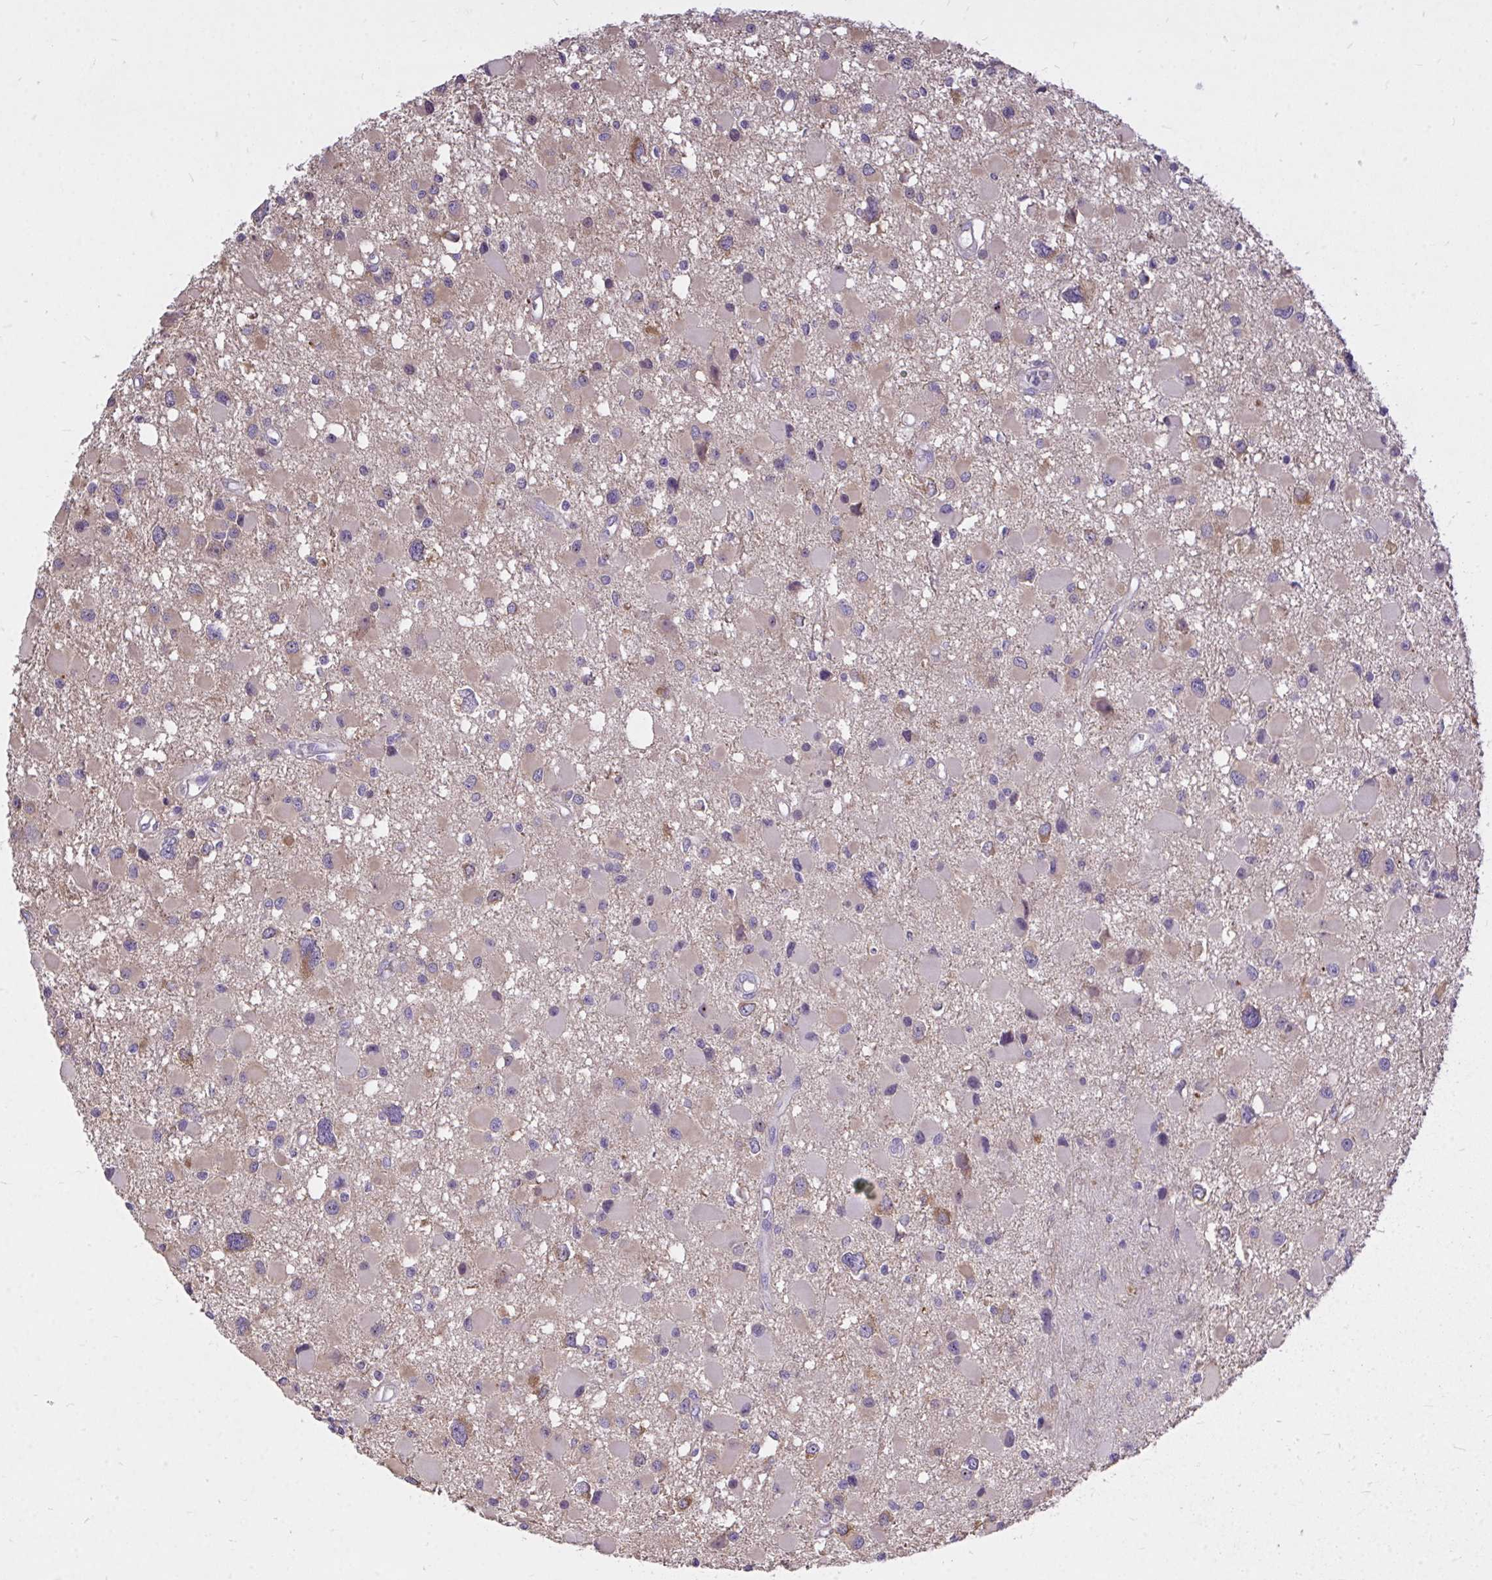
{"staining": {"intensity": "weak", "quantity": "<25%", "location": "cytoplasmic/membranous"}, "tissue": "glioma", "cell_type": "Tumor cells", "image_type": "cancer", "snomed": [{"axis": "morphology", "description": "Glioma, malignant, High grade"}, {"axis": "topography", "description": "Brain"}], "caption": "Immunohistochemical staining of human malignant glioma (high-grade) reveals no significant expression in tumor cells. (DAB (3,3'-diaminobenzidine) immunohistochemistry (IHC) visualized using brightfield microscopy, high magnification).", "gene": "MPC2", "patient": {"sex": "male", "age": 54}}